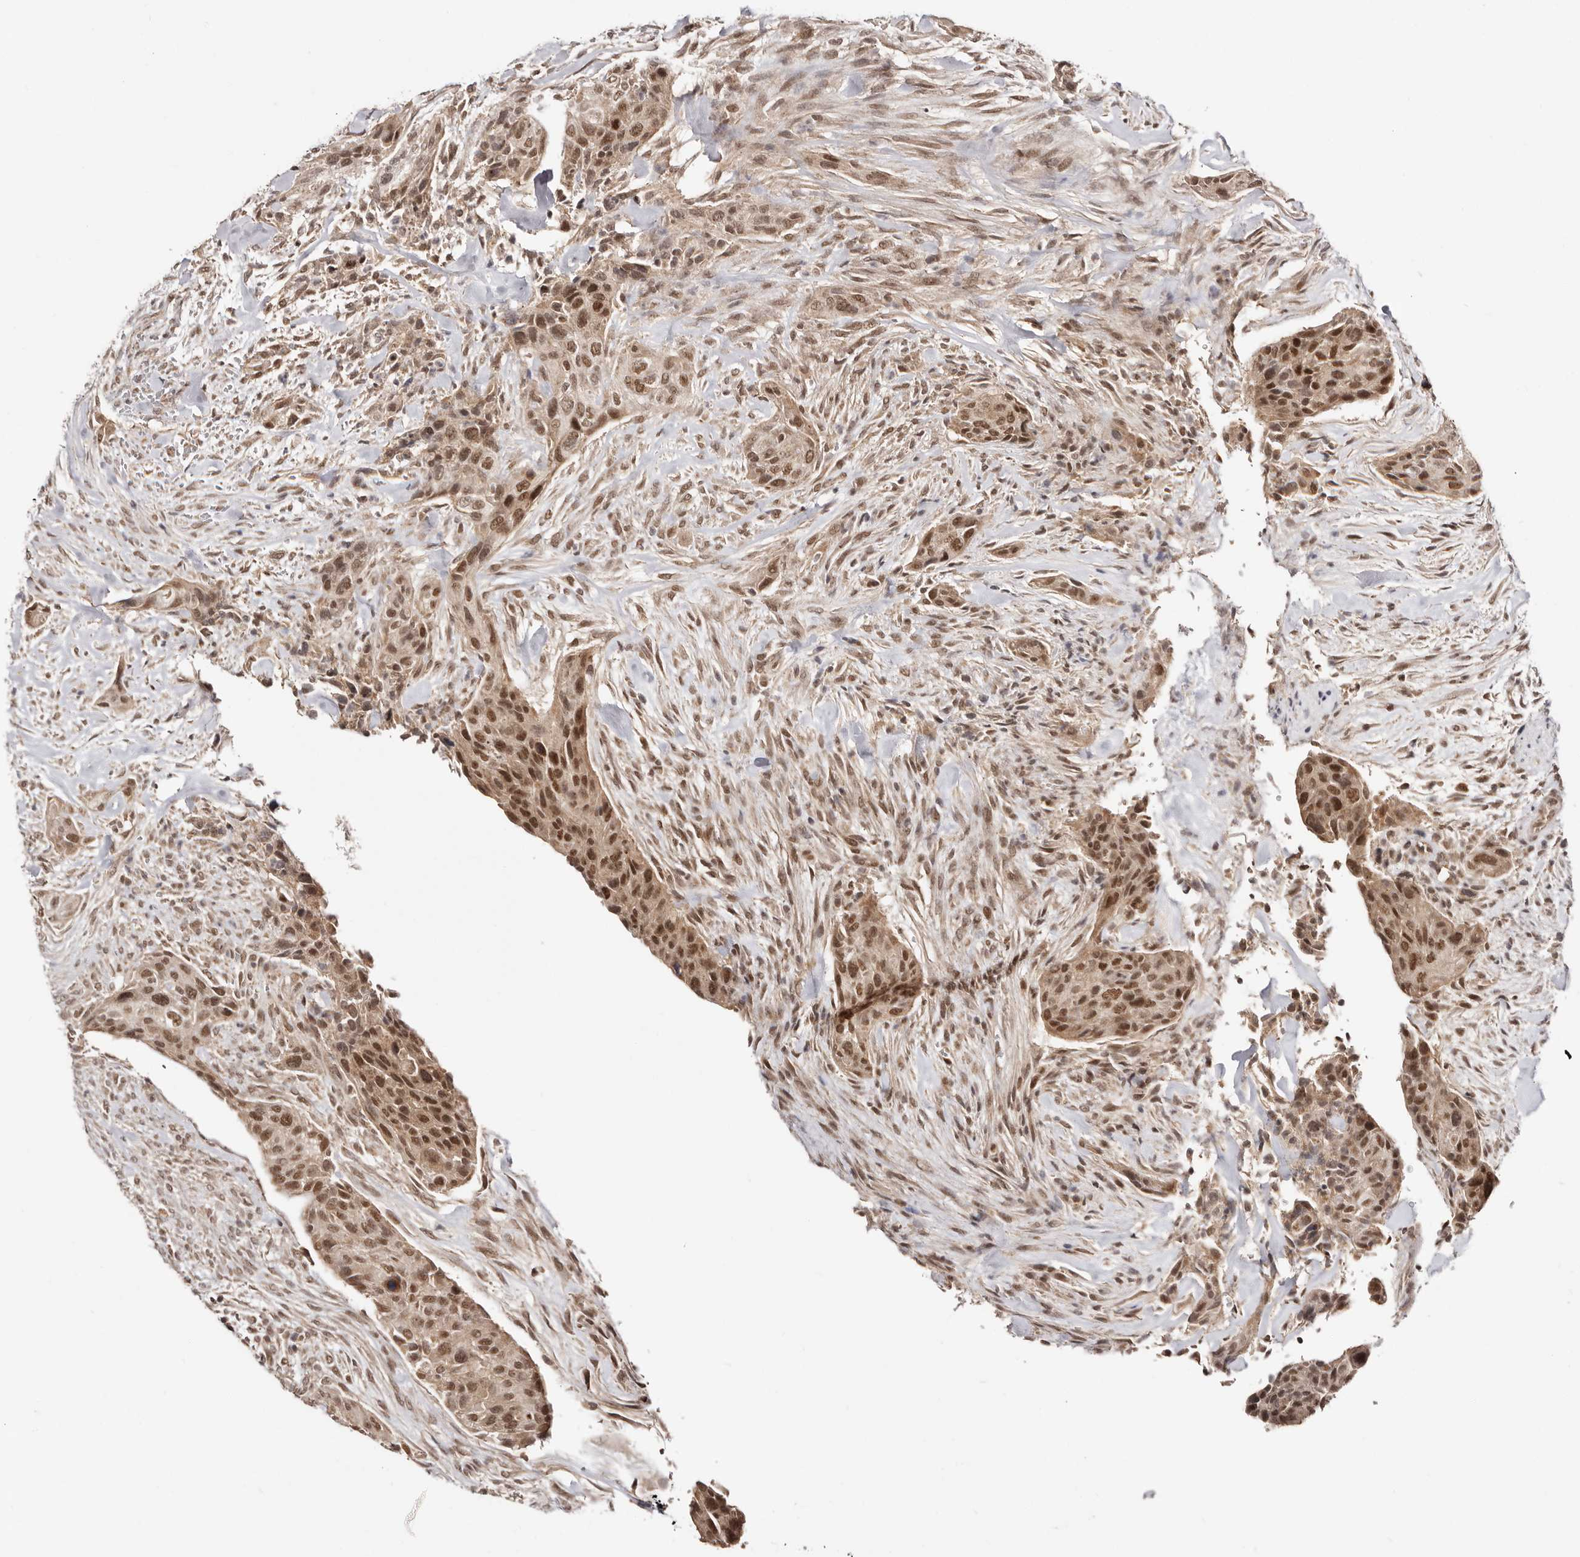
{"staining": {"intensity": "moderate", "quantity": ">75%", "location": "nuclear"}, "tissue": "urothelial cancer", "cell_type": "Tumor cells", "image_type": "cancer", "snomed": [{"axis": "morphology", "description": "Urothelial carcinoma, High grade"}, {"axis": "topography", "description": "Urinary bladder"}], "caption": "Protein analysis of urothelial carcinoma (high-grade) tissue shows moderate nuclear expression in approximately >75% of tumor cells.", "gene": "MED8", "patient": {"sex": "male", "age": 35}}